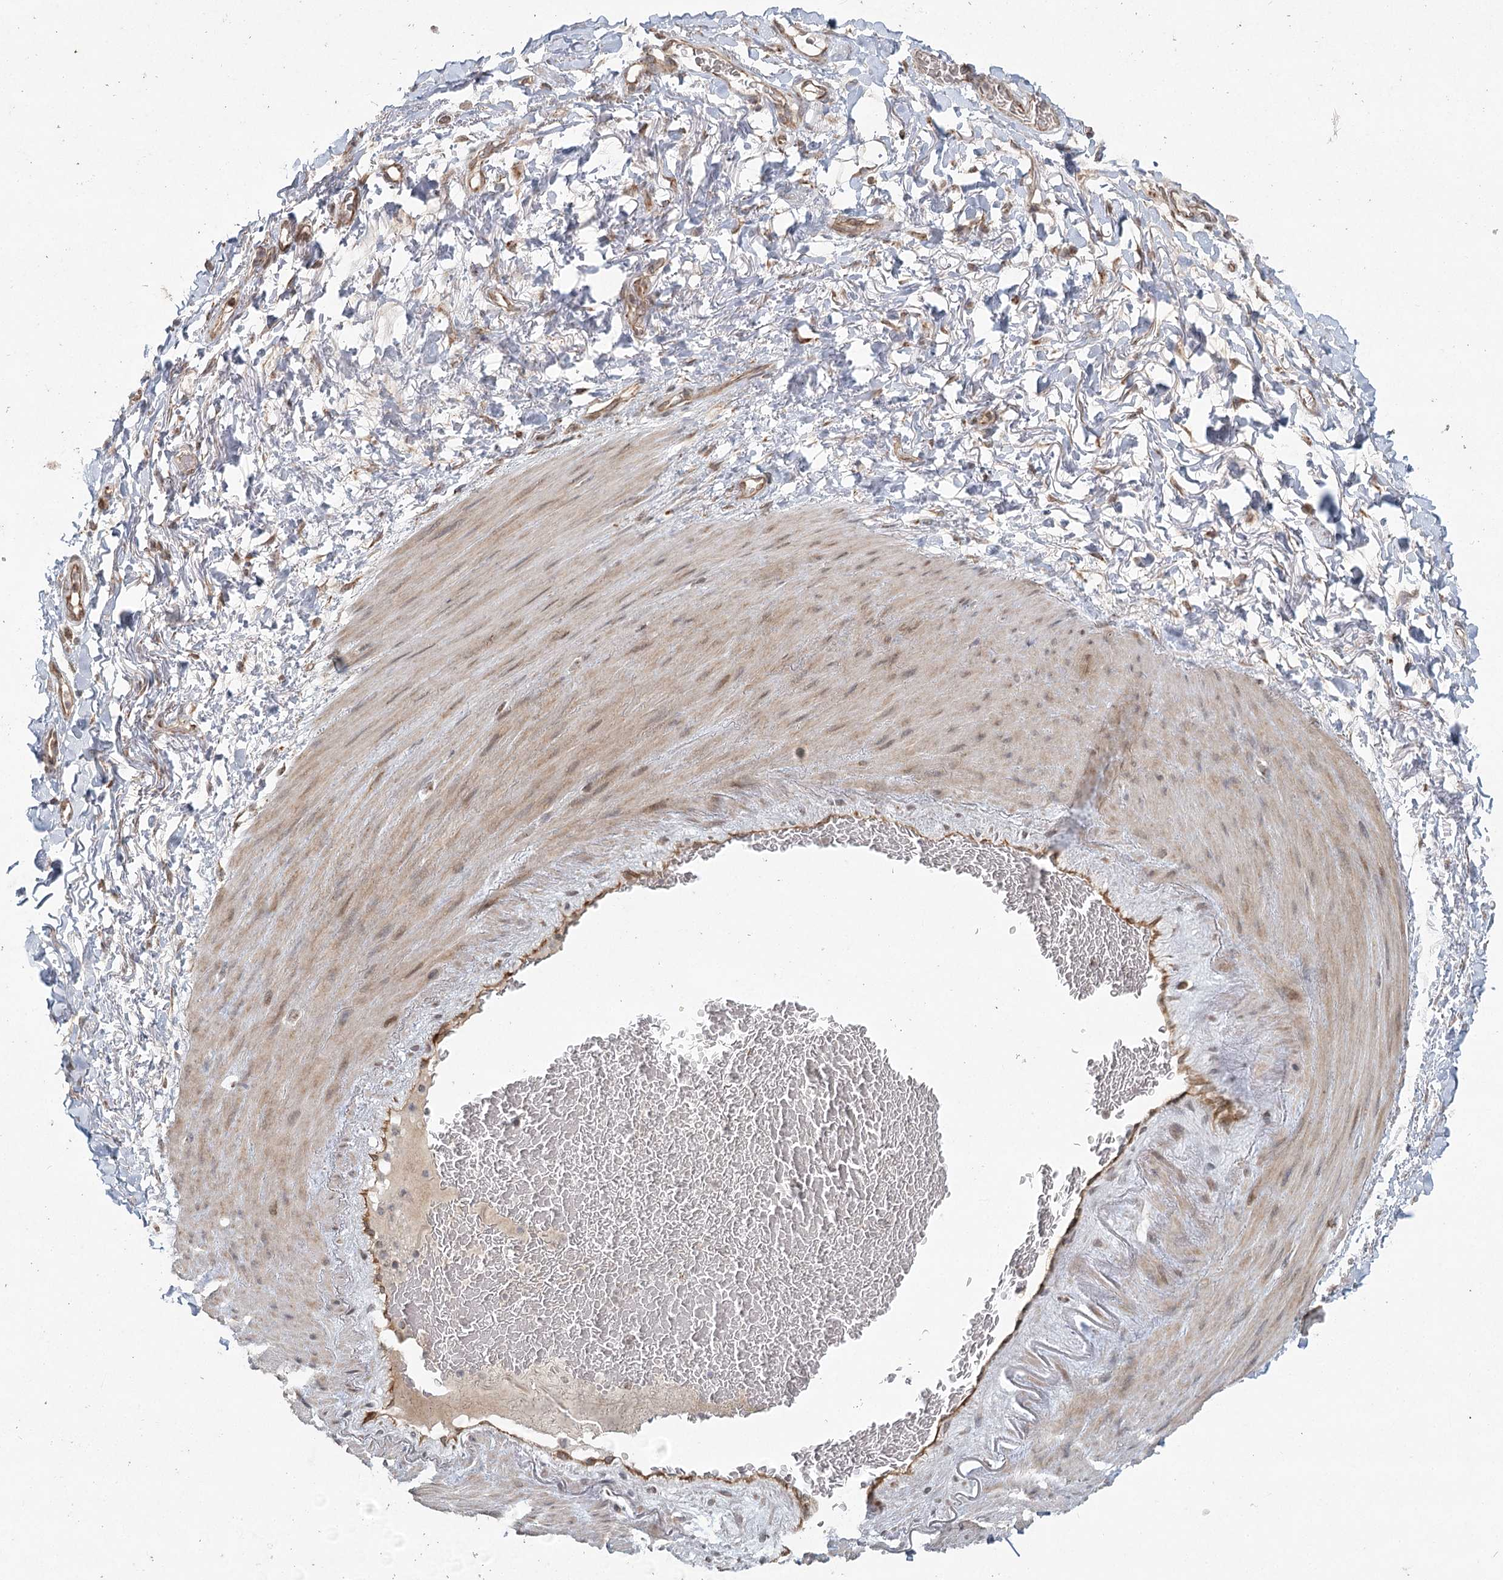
{"staining": {"intensity": "negative", "quantity": "none", "location": "none"}, "tissue": "adipose tissue", "cell_type": "Adipocytes", "image_type": "normal", "snomed": [{"axis": "morphology", "description": "Normal tissue, NOS"}, {"axis": "morphology", "description": "Adenocarcinoma, NOS"}, {"axis": "topography", "description": "Esophagus"}], "caption": "High power microscopy micrograph of an immunohistochemistry (IHC) histopathology image of normal adipose tissue, revealing no significant positivity in adipocytes.", "gene": "LACTB", "patient": {"sex": "male", "age": 62}}